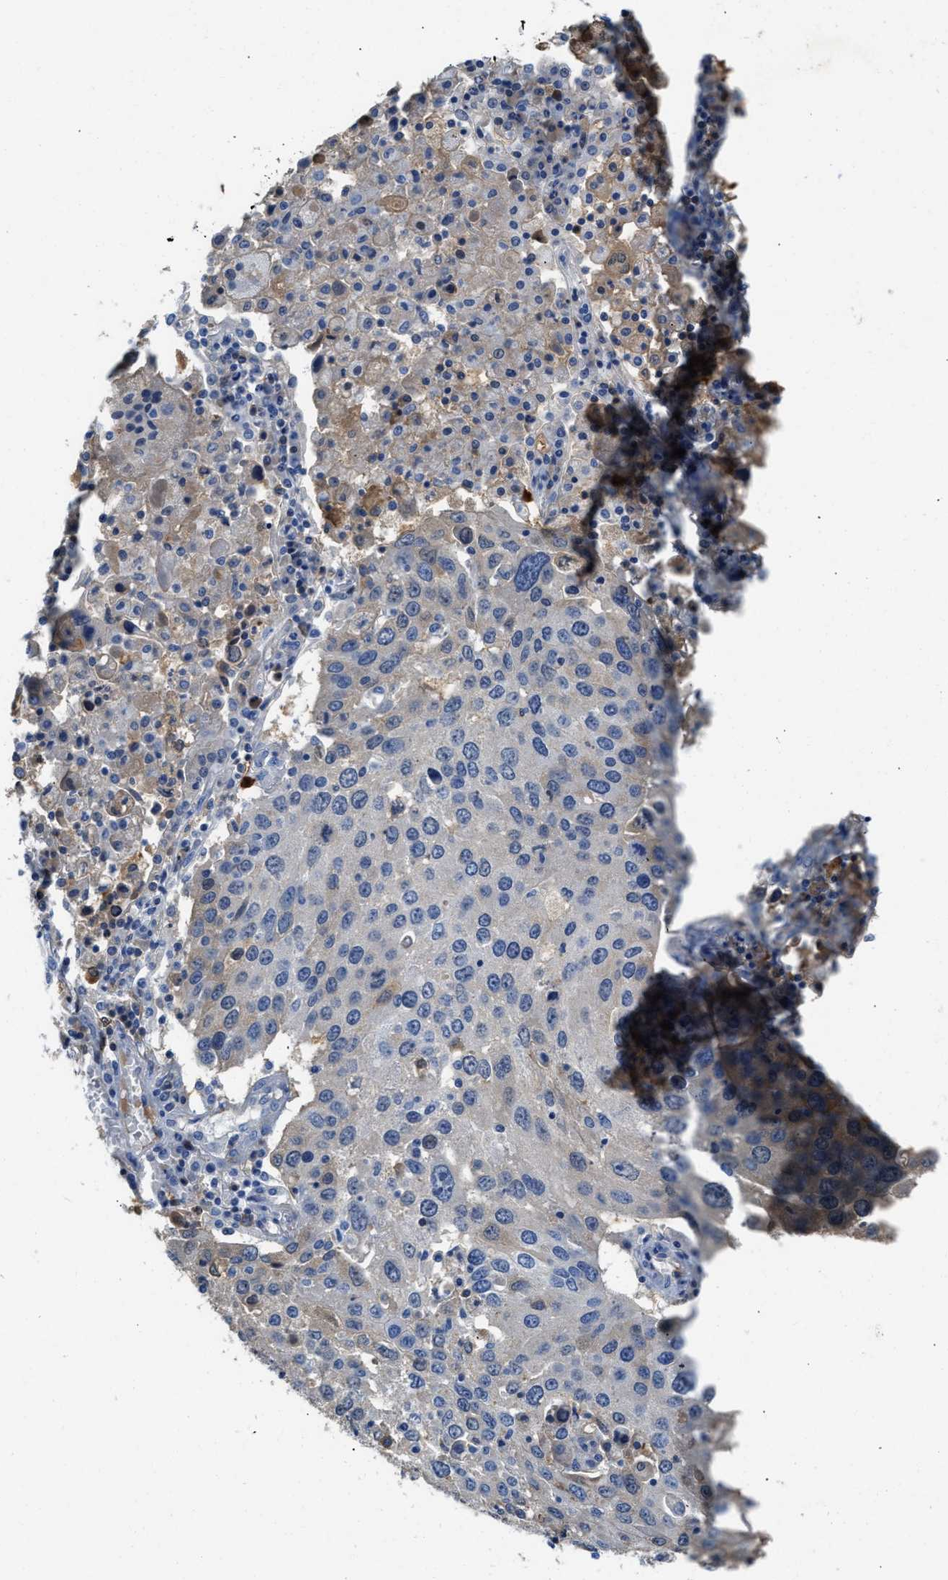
{"staining": {"intensity": "weak", "quantity": "<25%", "location": "cytoplasmic/membranous"}, "tissue": "lung cancer", "cell_type": "Tumor cells", "image_type": "cancer", "snomed": [{"axis": "morphology", "description": "Squamous cell carcinoma, NOS"}, {"axis": "topography", "description": "Lung"}], "caption": "An IHC photomicrograph of lung cancer (squamous cell carcinoma) is shown. There is no staining in tumor cells of lung cancer (squamous cell carcinoma).", "gene": "SPEG", "patient": {"sex": "male", "age": 65}}